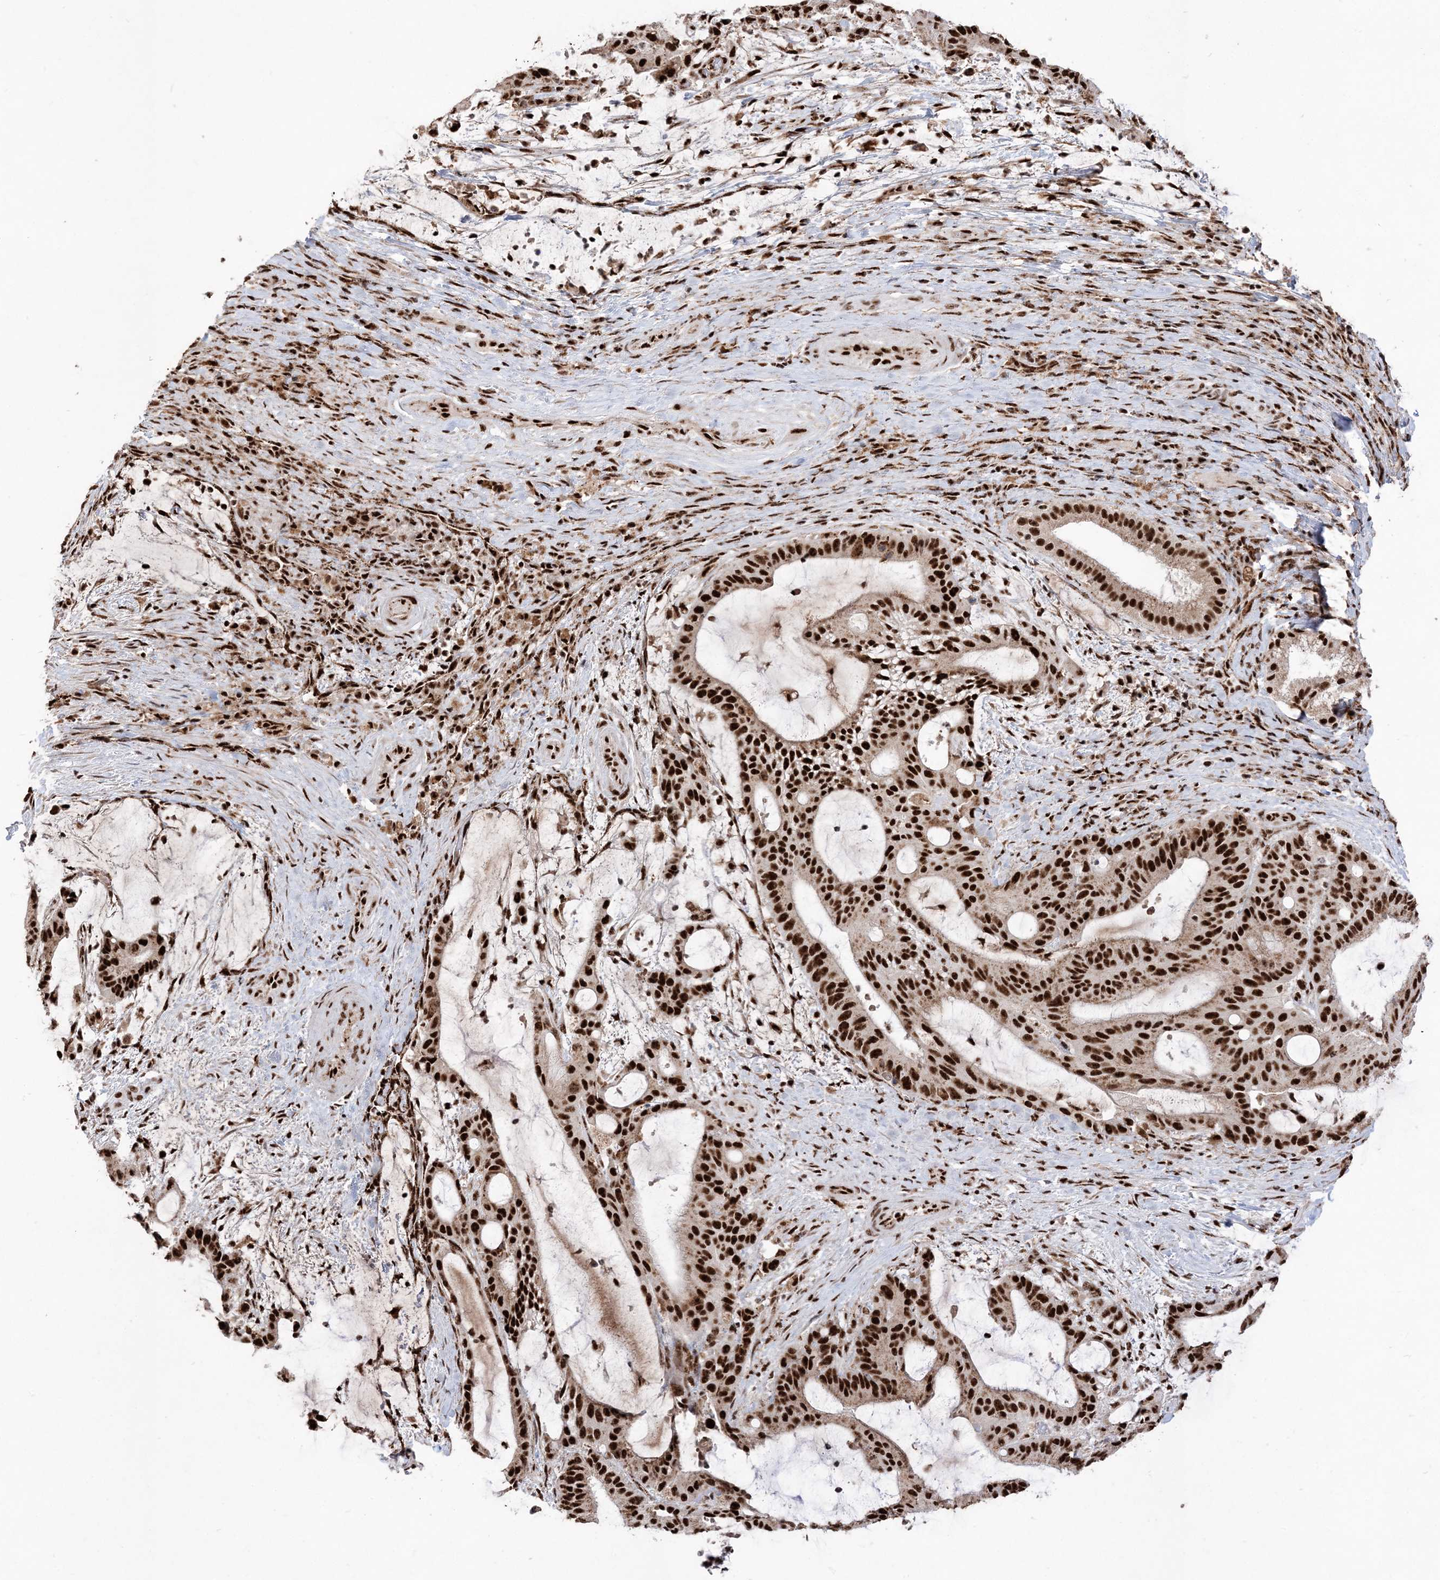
{"staining": {"intensity": "strong", "quantity": ">75%", "location": "nuclear"}, "tissue": "liver cancer", "cell_type": "Tumor cells", "image_type": "cancer", "snomed": [{"axis": "morphology", "description": "Normal tissue, NOS"}, {"axis": "morphology", "description": "Cholangiocarcinoma"}, {"axis": "topography", "description": "Liver"}, {"axis": "topography", "description": "Peripheral nerve tissue"}], "caption": "Tumor cells exhibit high levels of strong nuclear staining in approximately >75% of cells in human cholangiocarcinoma (liver).", "gene": "RBM17", "patient": {"sex": "female", "age": 73}}